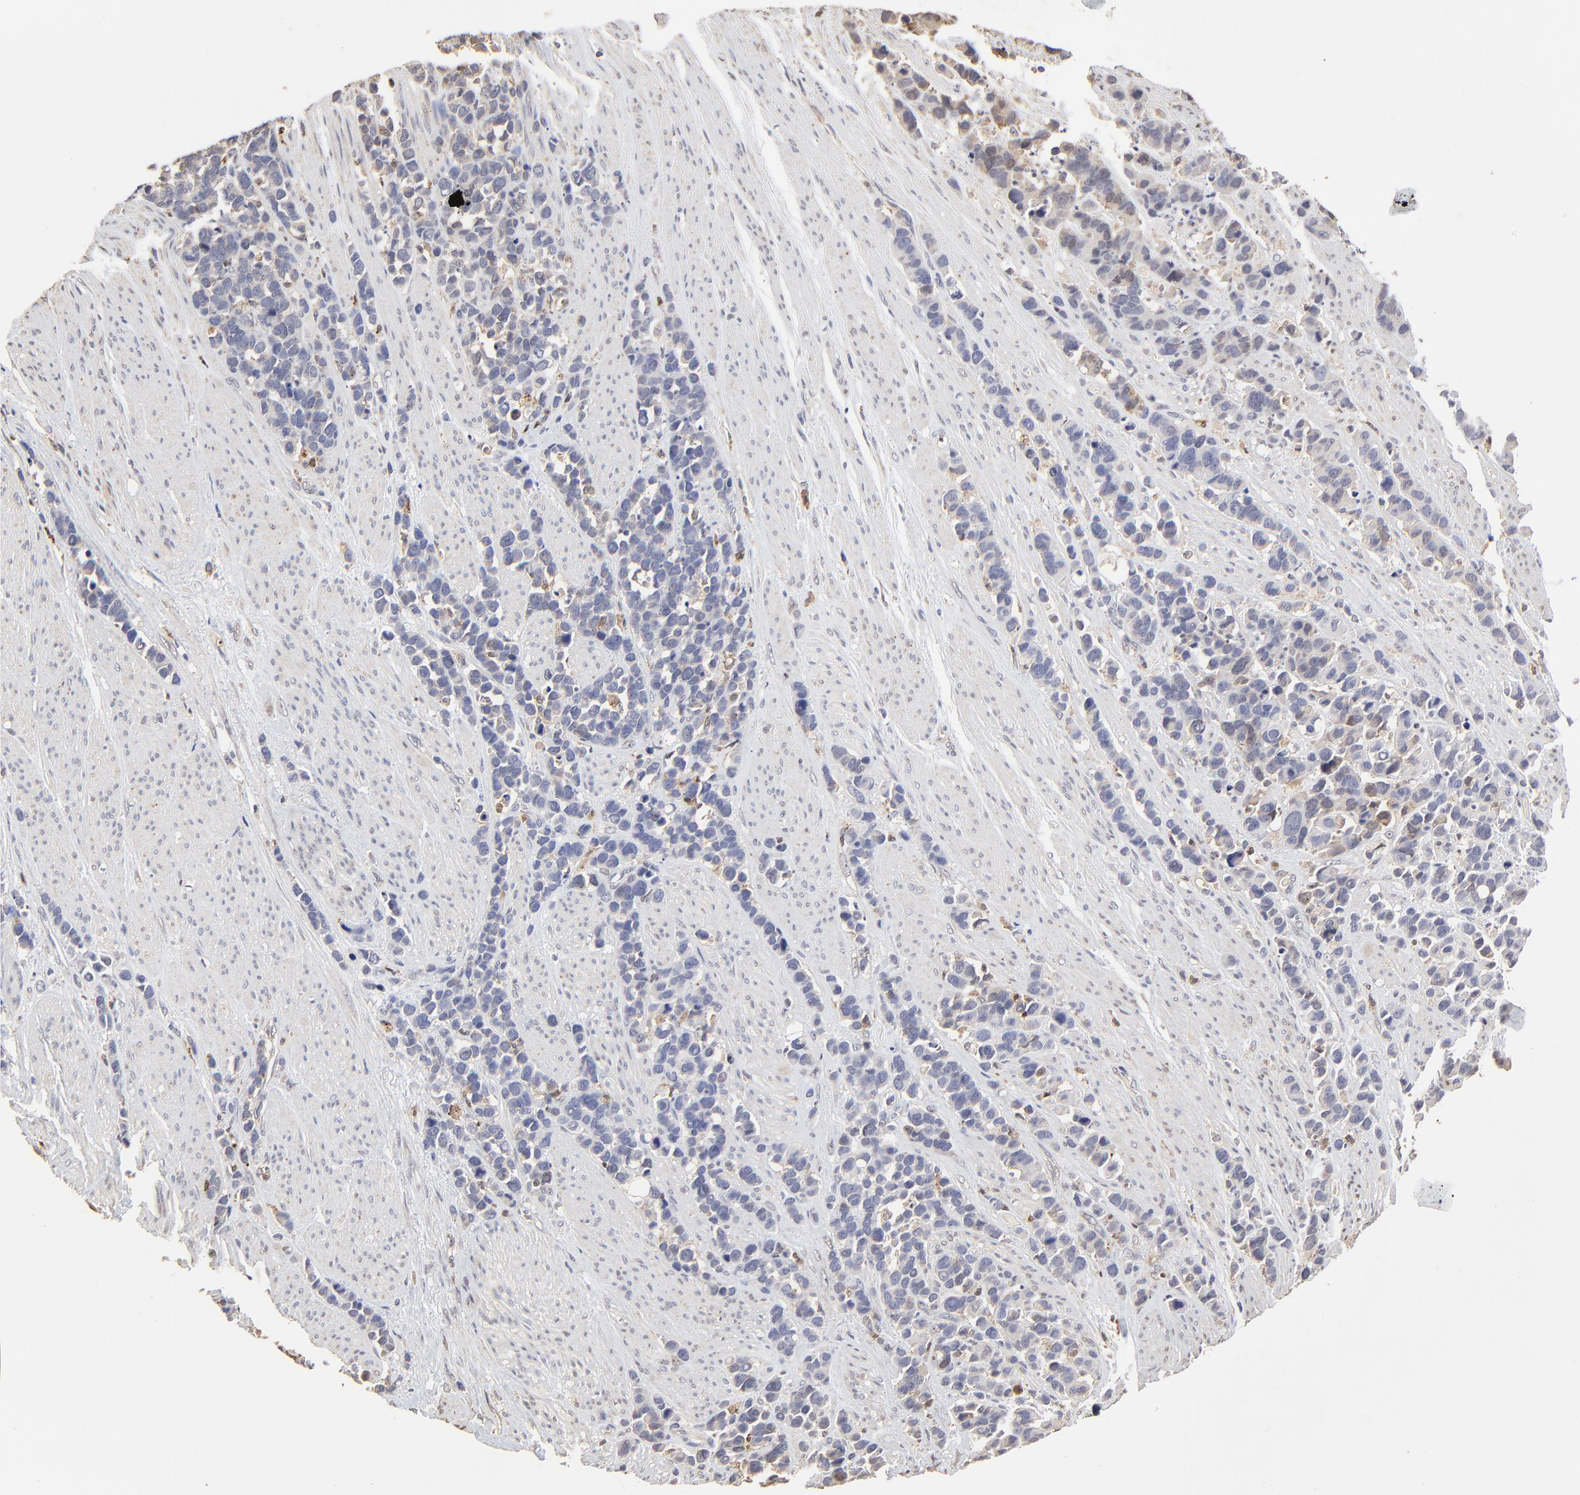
{"staining": {"intensity": "negative", "quantity": "none", "location": "none"}, "tissue": "stomach cancer", "cell_type": "Tumor cells", "image_type": "cancer", "snomed": [{"axis": "morphology", "description": "Adenocarcinoma, NOS"}, {"axis": "topography", "description": "Stomach, upper"}], "caption": "The photomicrograph displays no significant expression in tumor cells of adenocarcinoma (stomach).", "gene": "LGALS3", "patient": {"sex": "male", "age": 71}}